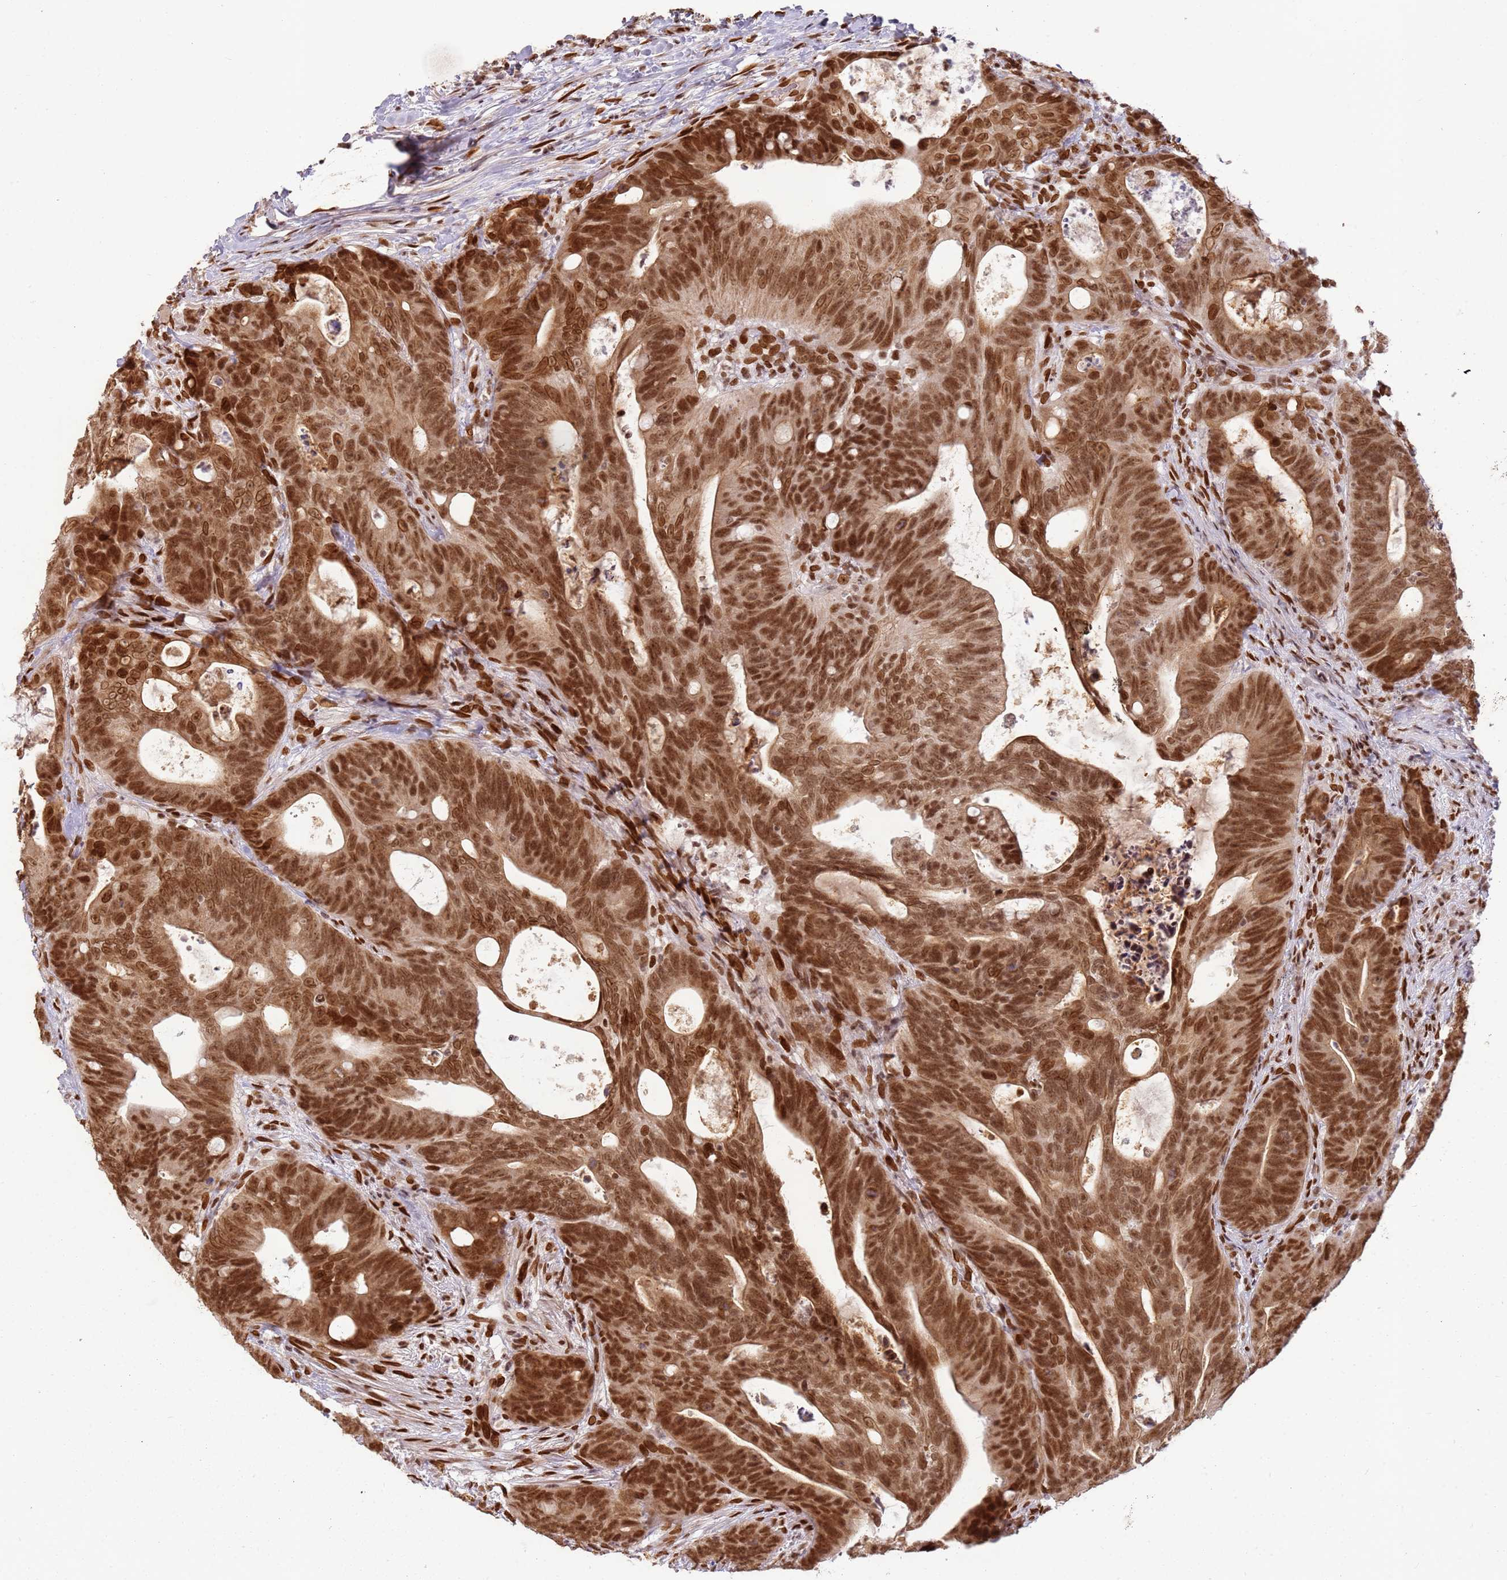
{"staining": {"intensity": "strong", "quantity": ">75%", "location": "nuclear"}, "tissue": "colorectal cancer", "cell_type": "Tumor cells", "image_type": "cancer", "snomed": [{"axis": "morphology", "description": "Adenocarcinoma, NOS"}, {"axis": "topography", "description": "Colon"}], "caption": "Colorectal cancer stained with a brown dye demonstrates strong nuclear positive positivity in approximately >75% of tumor cells.", "gene": "TENT4A", "patient": {"sex": "female", "age": 82}}